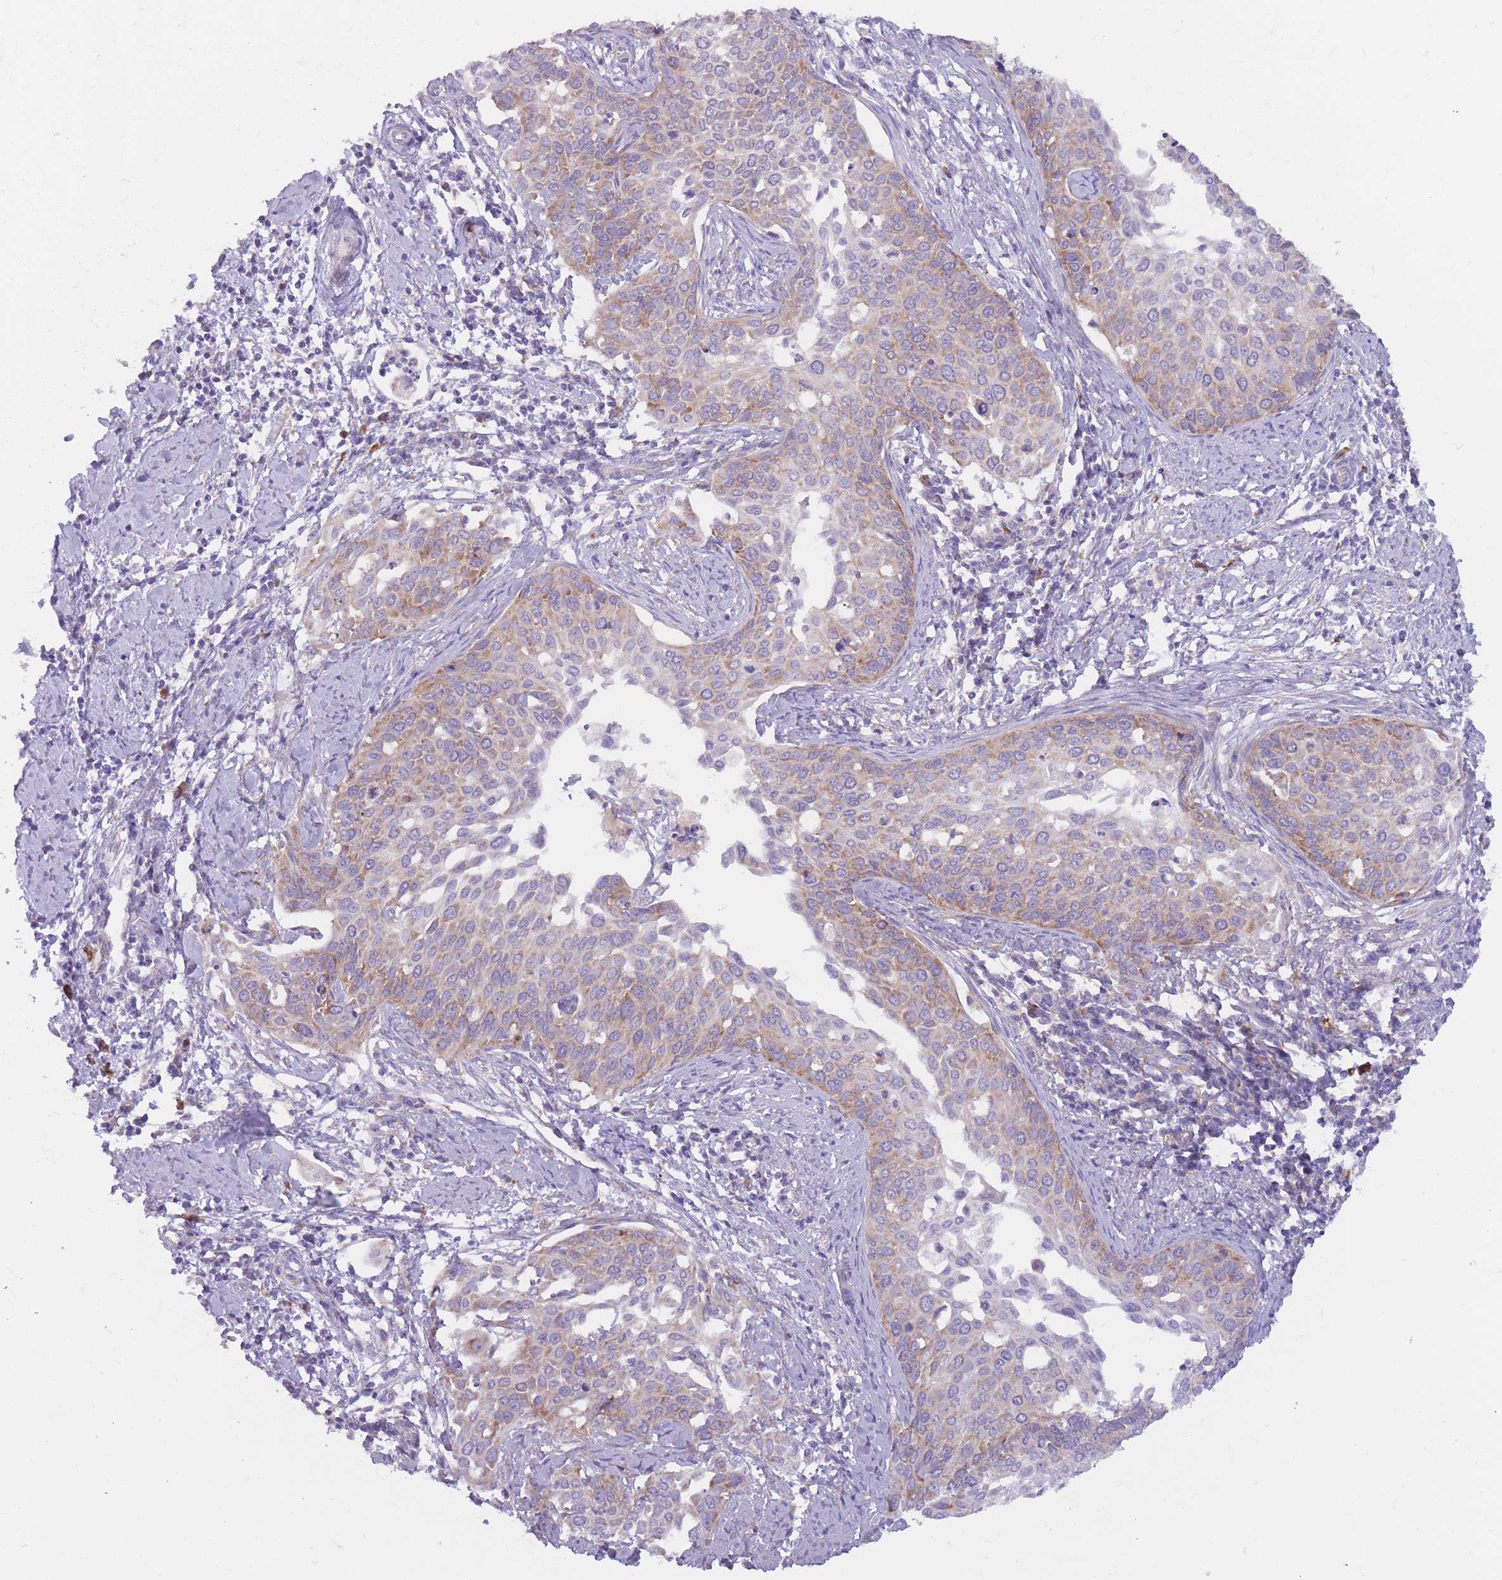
{"staining": {"intensity": "weak", "quantity": "25%-75%", "location": "cytoplasmic/membranous"}, "tissue": "cervical cancer", "cell_type": "Tumor cells", "image_type": "cancer", "snomed": [{"axis": "morphology", "description": "Squamous cell carcinoma, NOS"}, {"axis": "topography", "description": "Cervix"}], "caption": "Cervical squamous cell carcinoma stained with DAB immunohistochemistry shows low levels of weak cytoplasmic/membranous expression in approximately 25%-75% of tumor cells.", "gene": "RPL18", "patient": {"sex": "female", "age": 44}}